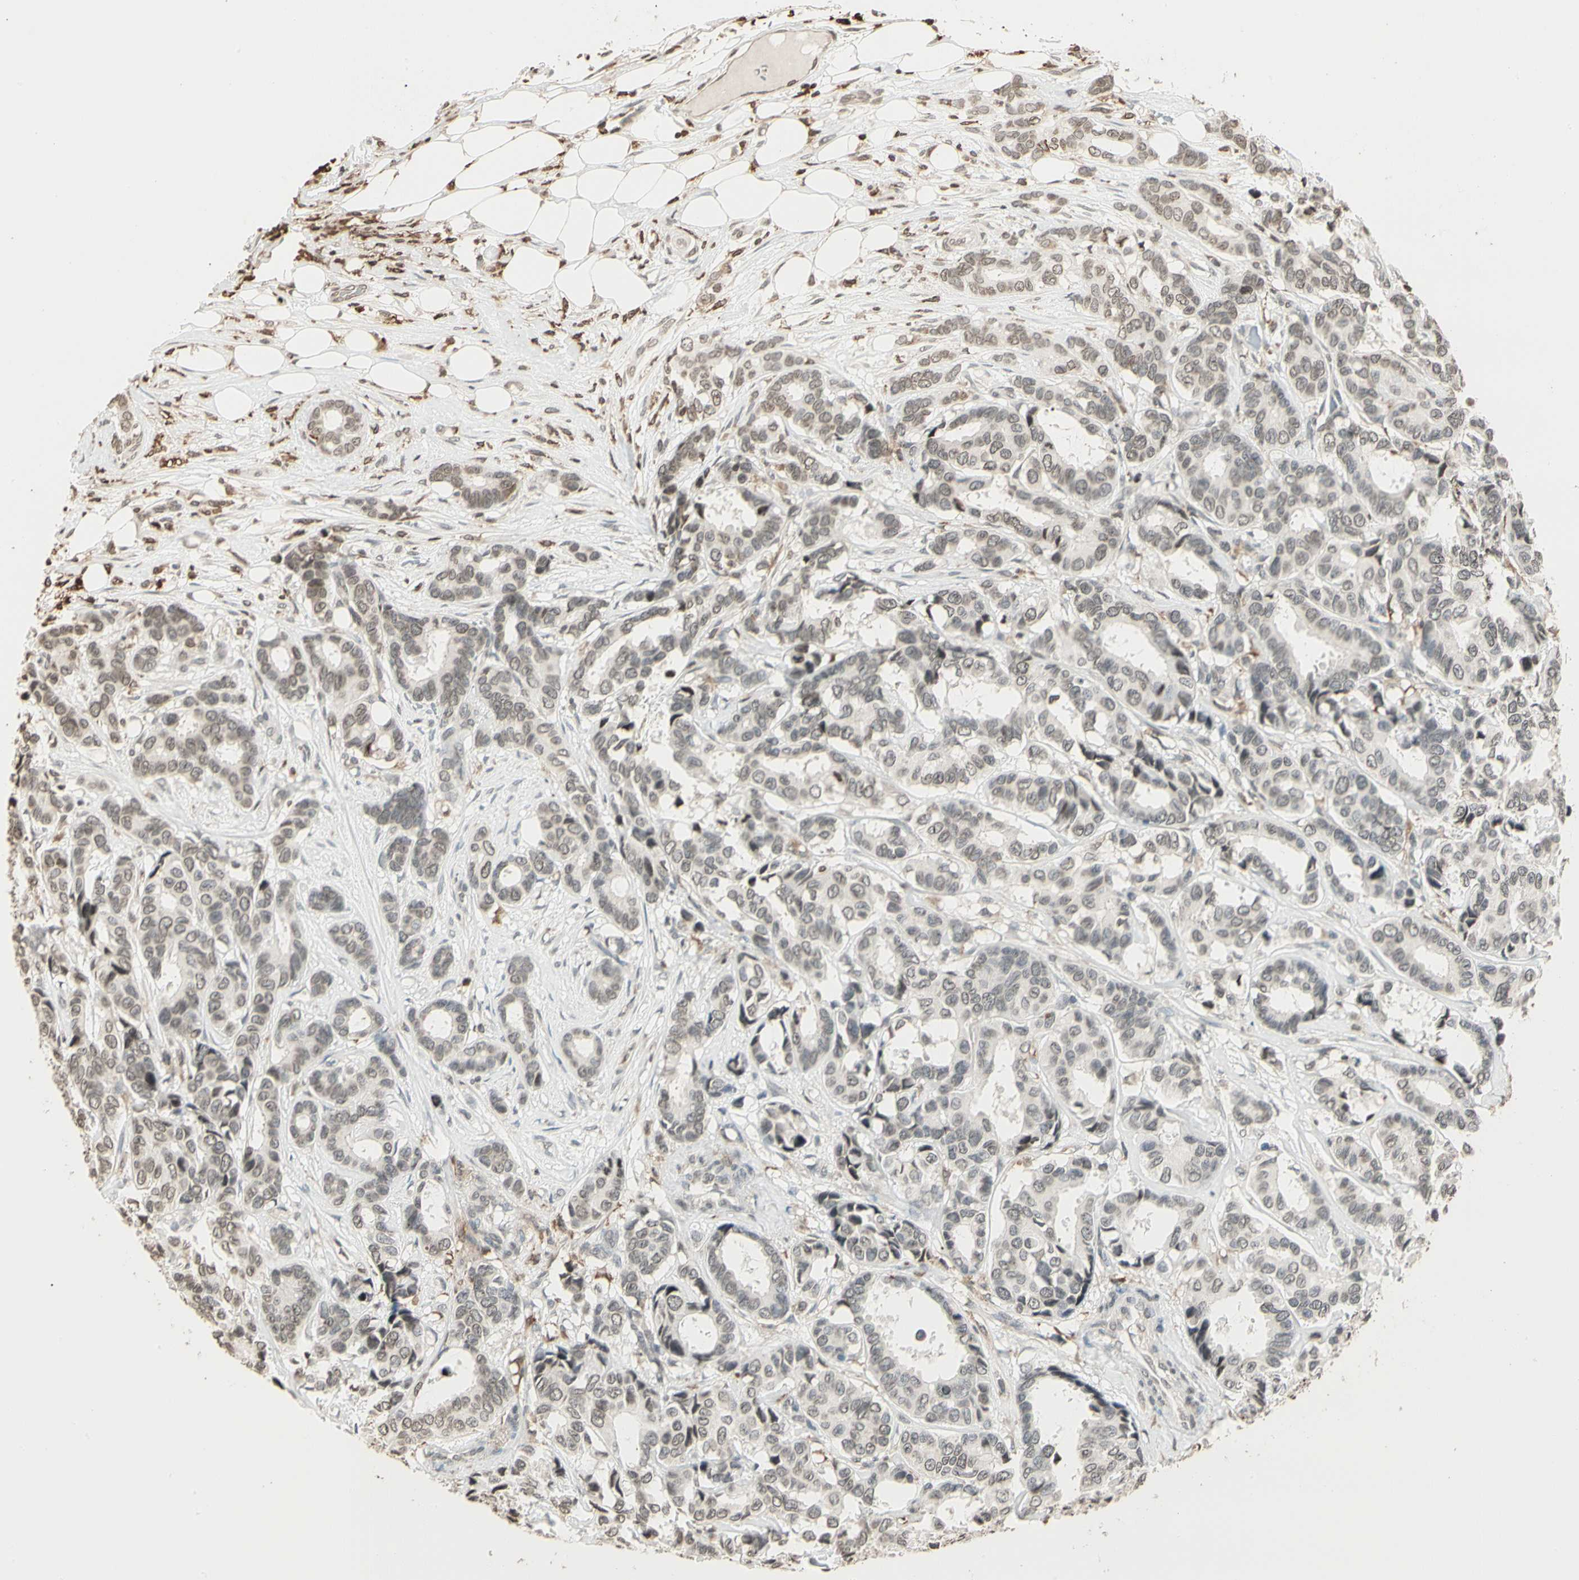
{"staining": {"intensity": "weak", "quantity": "25%-75%", "location": "nuclear"}, "tissue": "breast cancer", "cell_type": "Tumor cells", "image_type": "cancer", "snomed": [{"axis": "morphology", "description": "Duct carcinoma"}, {"axis": "topography", "description": "Breast"}], "caption": "IHC (DAB) staining of human breast cancer (invasive ductal carcinoma) displays weak nuclear protein expression in approximately 25%-75% of tumor cells.", "gene": "FER", "patient": {"sex": "female", "age": 87}}